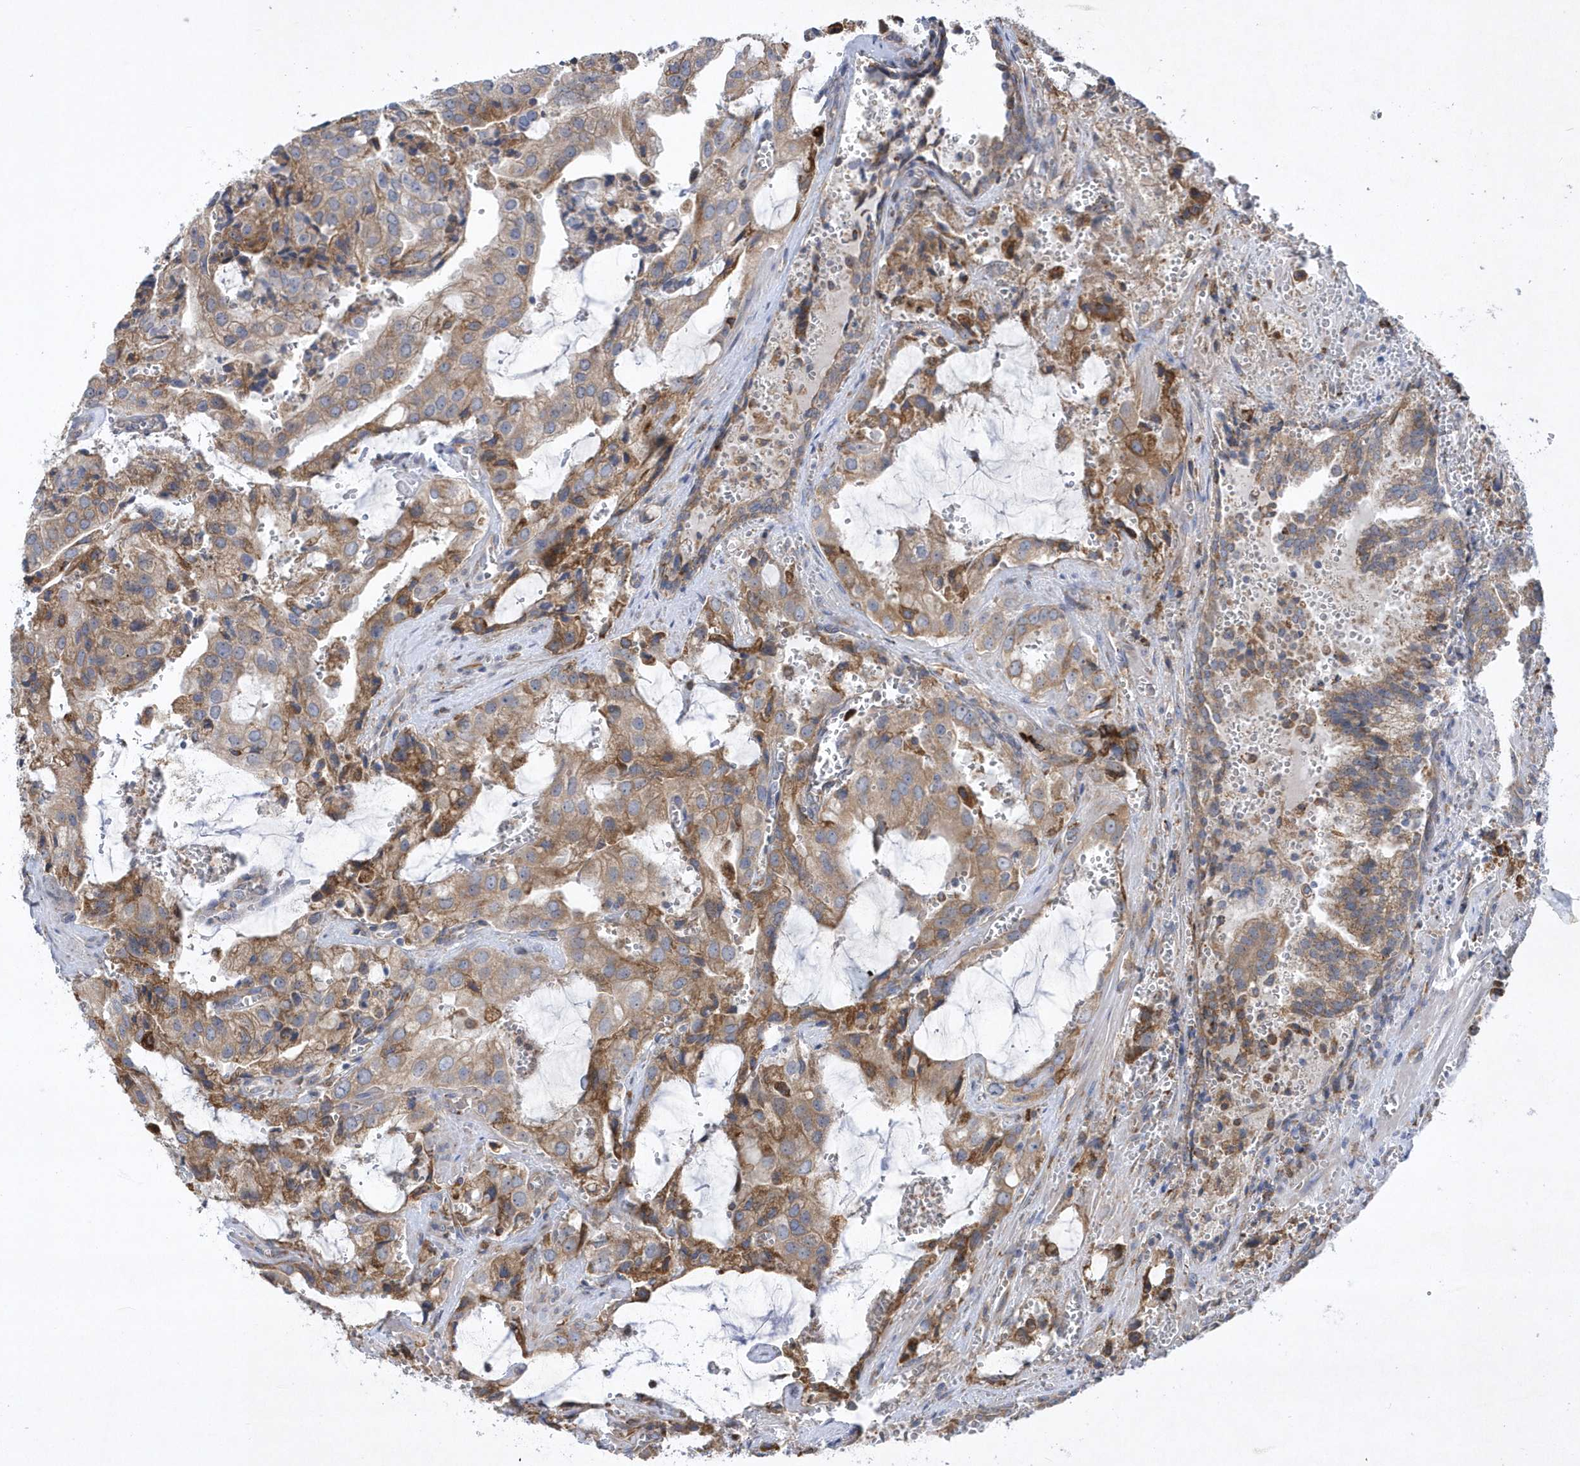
{"staining": {"intensity": "moderate", "quantity": ">75%", "location": "cytoplasmic/membranous"}, "tissue": "prostate cancer", "cell_type": "Tumor cells", "image_type": "cancer", "snomed": [{"axis": "morphology", "description": "Adenocarcinoma, High grade"}, {"axis": "topography", "description": "Prostate"}], "caption": "An immunohistochemistry image of tumor tissue is shown. Protein staining in brown labels moderate cytoplasmic/membranous positivity in prostate cancer (adenocarcinoma (high-grade)) within tumor cells. The staining is performed using DAB (3,3'-diaminobenzidine) brown chromogen to label protein expression. The nuclei are counter-stained blue using hematoxylin.", "gene": "MED31", "patient": {"sex": "male", "age": 68}}